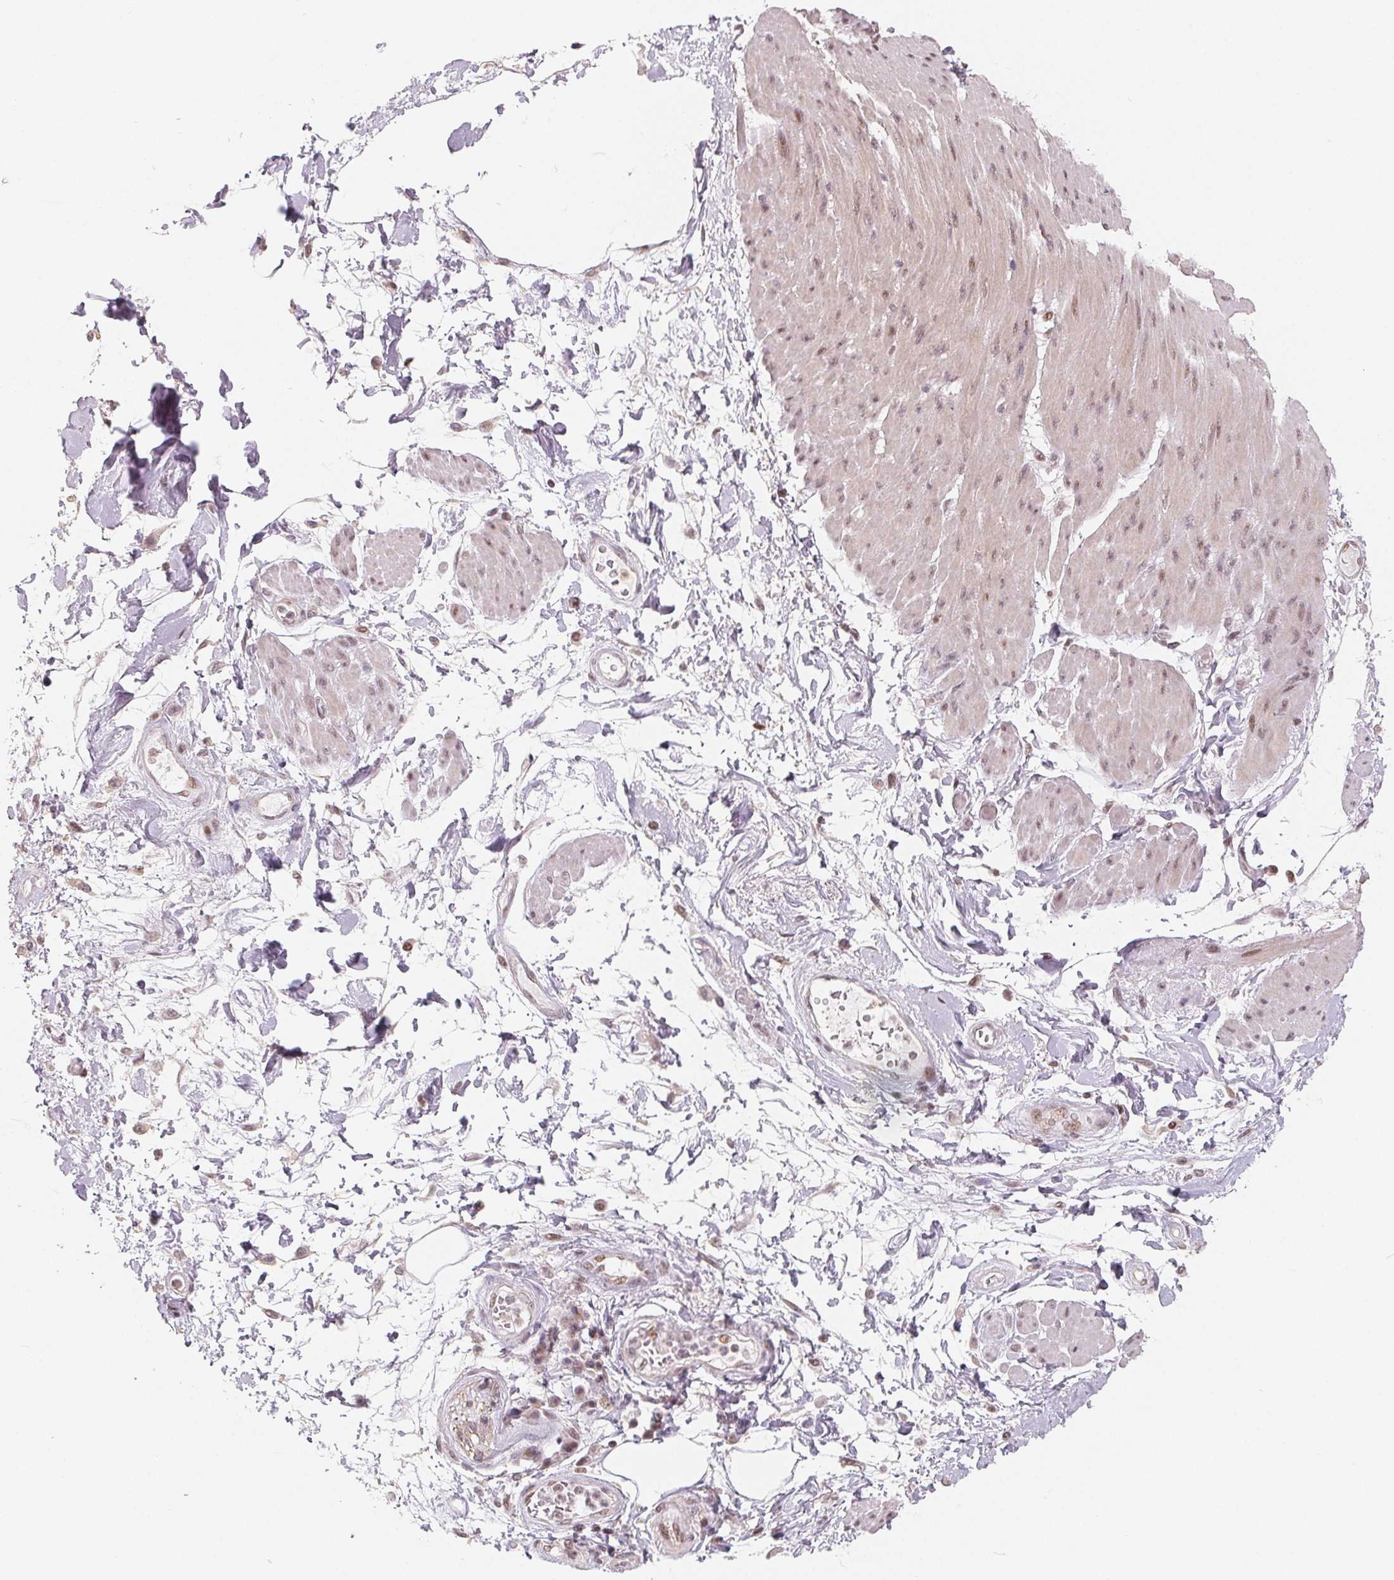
{"staining": {"intensity": "negative", "quantity": "none", "location": "none"}, "tissue": "adipose tissue", "cell_type": "Adipocytes", "image_type": "normal", "snomed": [{"axis": "morphology", "description": "Normal tissue, NOS"}, {"axis": "topography", "description": "Urinary bladder"}, {"axis": "topography", "description": "Peripheral nerve tissue"}], "caption": "Photomicrograph shows no protein staining in adipocytes of unremarkable adipose tissue. (IHC, brightfield microscopy, high magnification).", "gene": "CCDC138", "patient": {"sex": "female", "age": 60}}